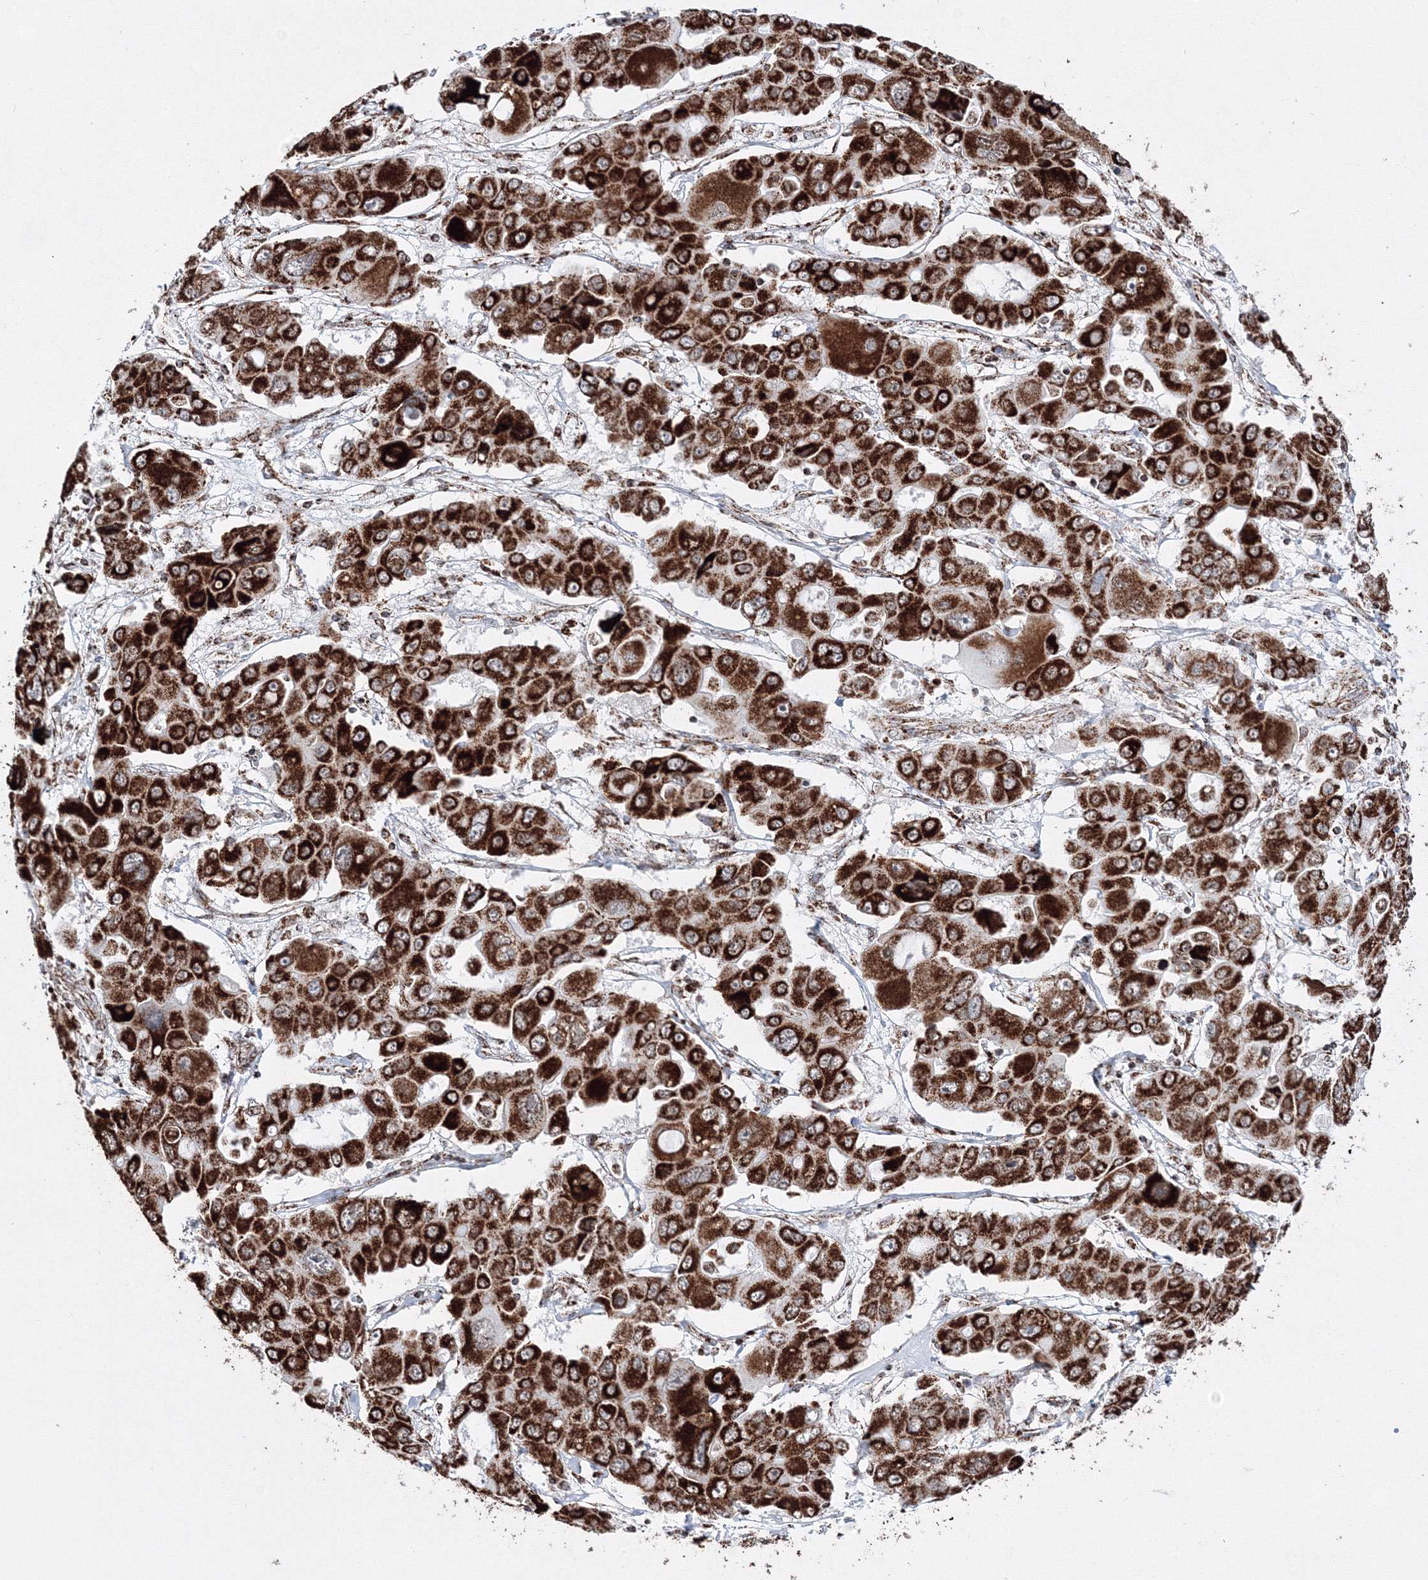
{"staining": {"intensity": "strong", "quantity": ">75%", "location": "cytoplasmic/membranous"}, "tissue": "liver cancer", "cell_type": "Tumor cells", "image_type": "cancer", "snomed": [{"axis": "morphology", "description": "Cholangiocarcinoma"}, {"axis": "topography", "description": "Liver"}], "caption": "This photomicrograph shows immunohistochemistry (IHC) staining of human liver cholangiocarcinoma, with high strong cytoplasmic/membranous positivity in about >75% of tumor cells.", "gene": "HADHB", "patient": {"sex": "male", "age": 67}}